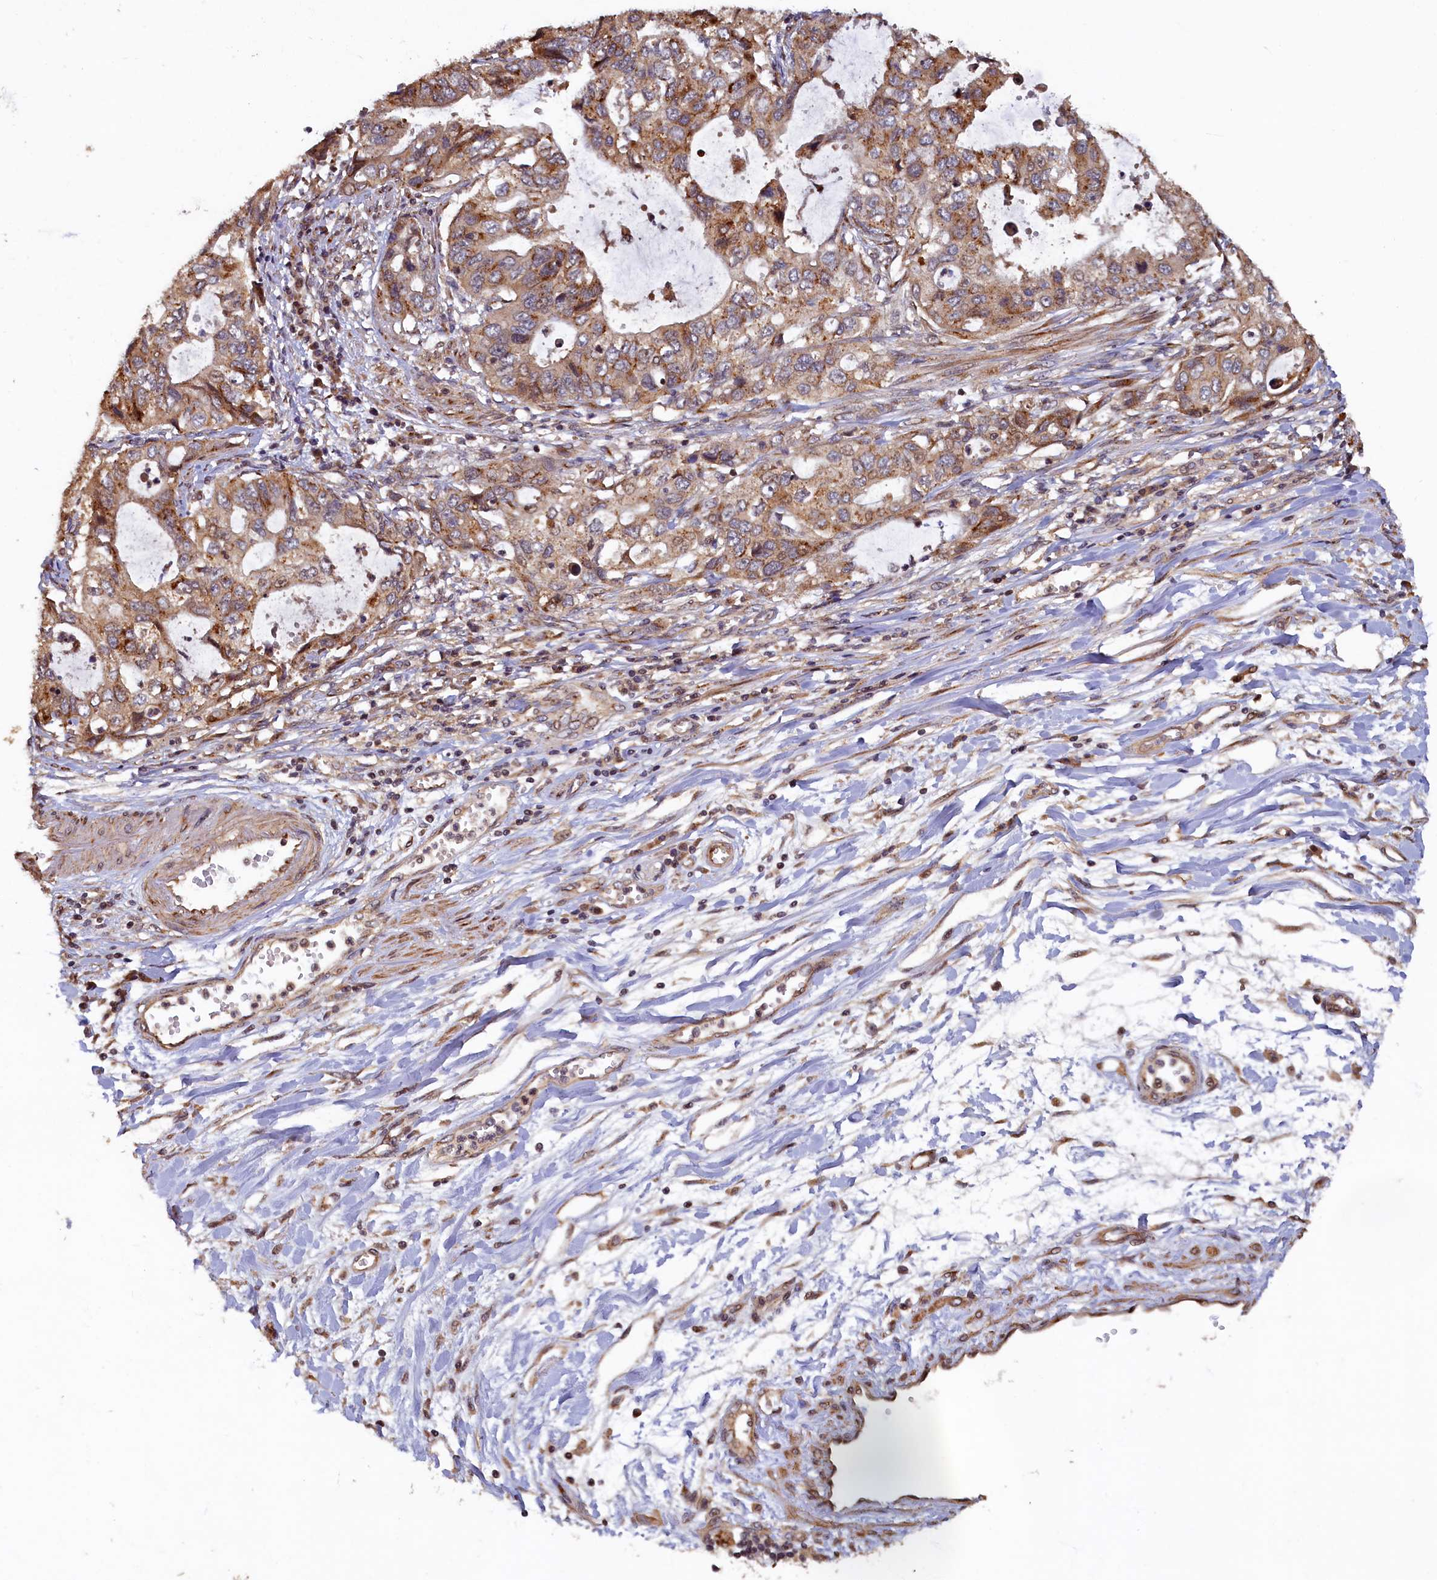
{"staining": {"intensity": "moderate", "quantity": ">75%", "location": "cytoplasmic/membranous"}, "tissue": "stomach cancer", "cell_type": "Tumor cells", "image_type": "cancer", "snomed": [{"axis": "morphology", "description": "Adenocarcinoma, NOS"}, {"axis": "topography", "description": "Stomach, upper"}], "caption": "Immunohistochemistry (DAB) staining of human stomach cancer exhibits moderate cytoplasmic/membranous protein positivity in approximately >75% of tumor cells. (DAB IHC with brightfield microscopy, high magnification).", "gene": "TMEM181", "patient": {"sex": "female", "age": 52}}